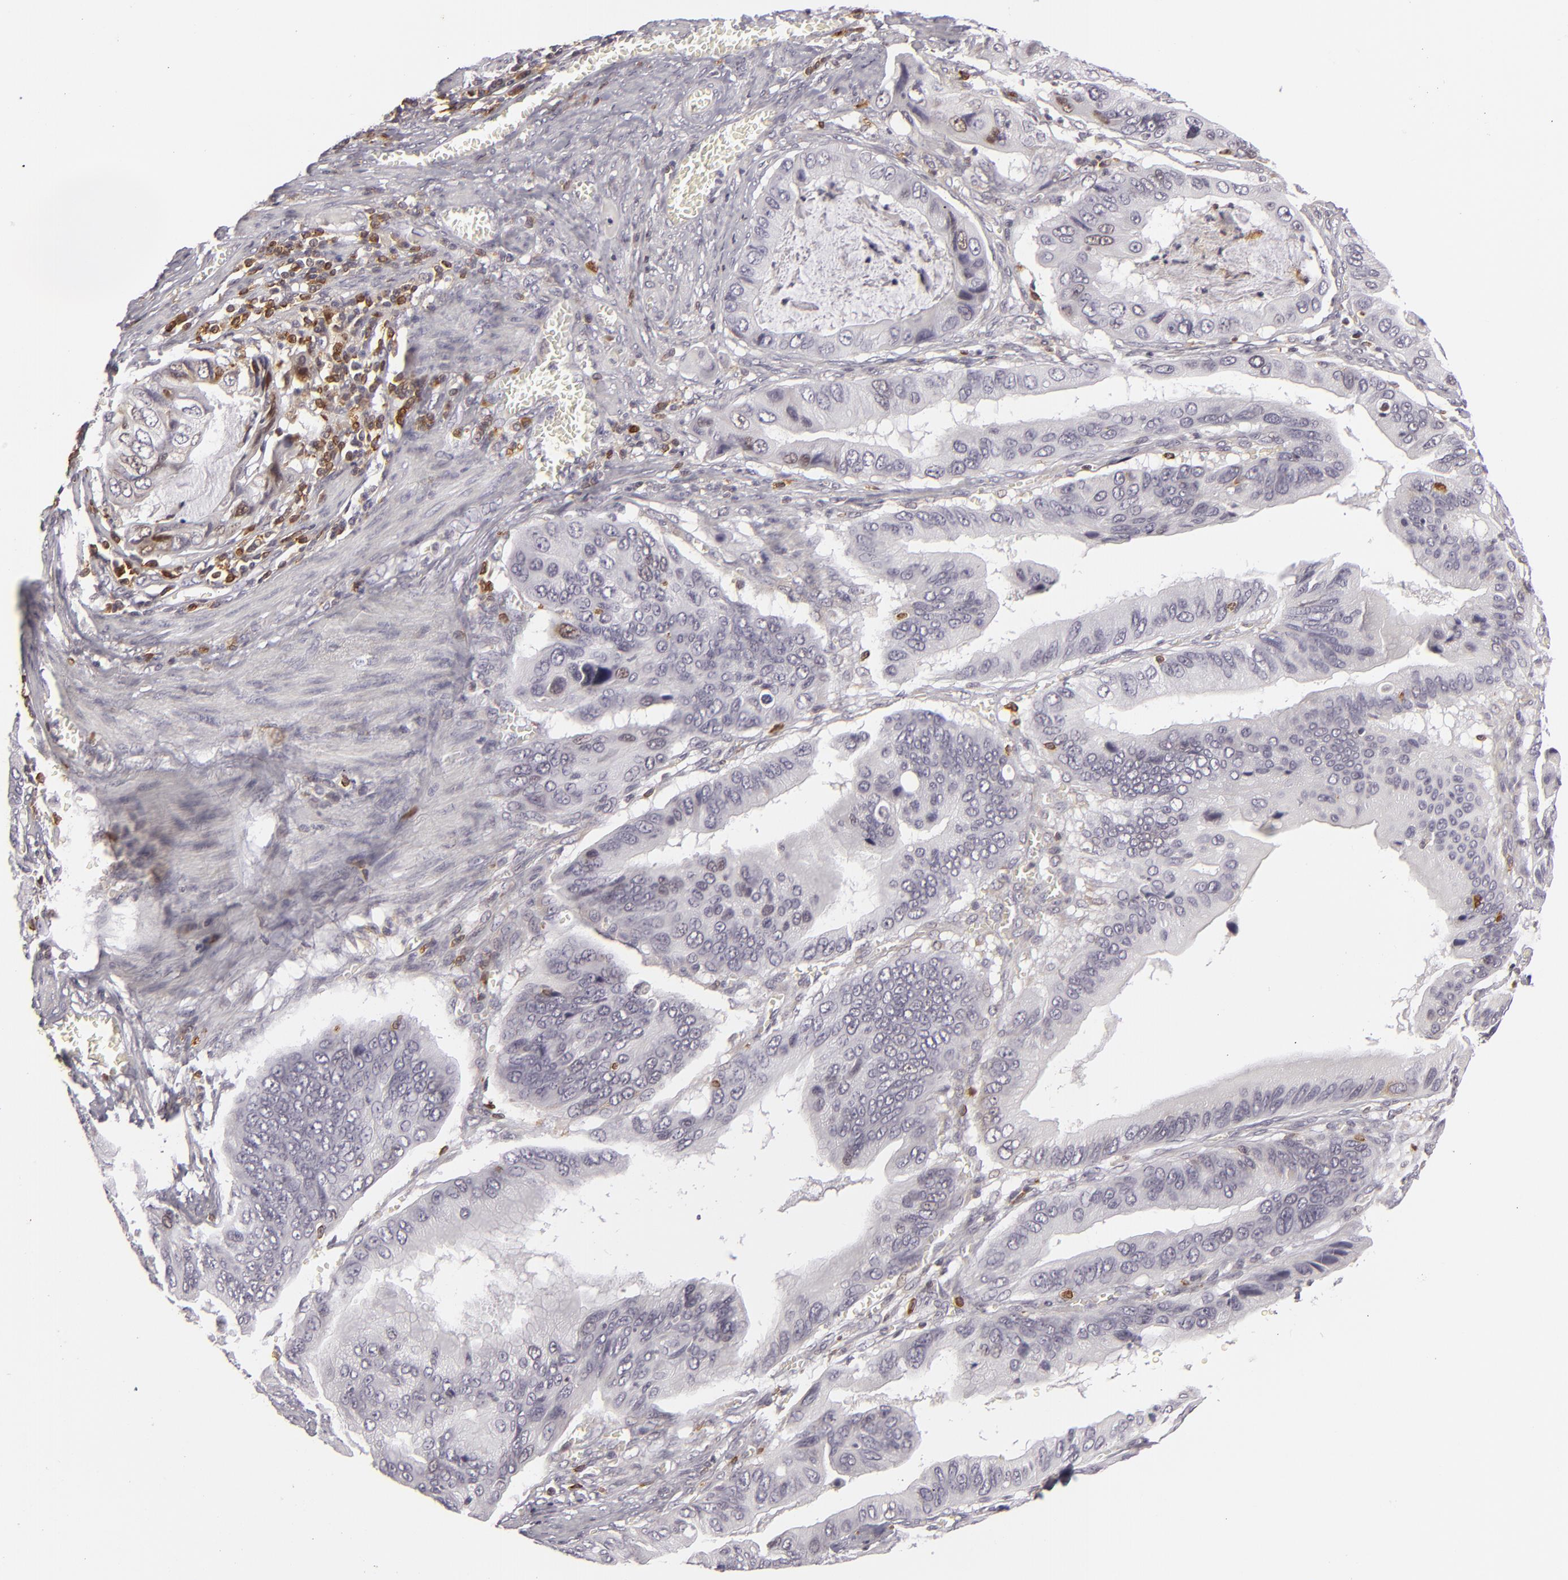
{"staining": {"intensity": "negative", "quantity": "none", "location": "none"}, "tissue": "stomach cancer", "cell_type": "Tumor cells", "image_type": "cancer", "snomed": [{"axis": "morphology", "description": "Adenocarcinoma, NOS"}, {"axis": "topography", "description": "Stomach, upper"}], "caption": "High power microscopy photomicrograph of an IHC photomicrograph of stomach cancer, revealing no significant staining in tumor cells.", "gene": "APOBEC3G", "patient": {"sex": "male", "age": 80}}